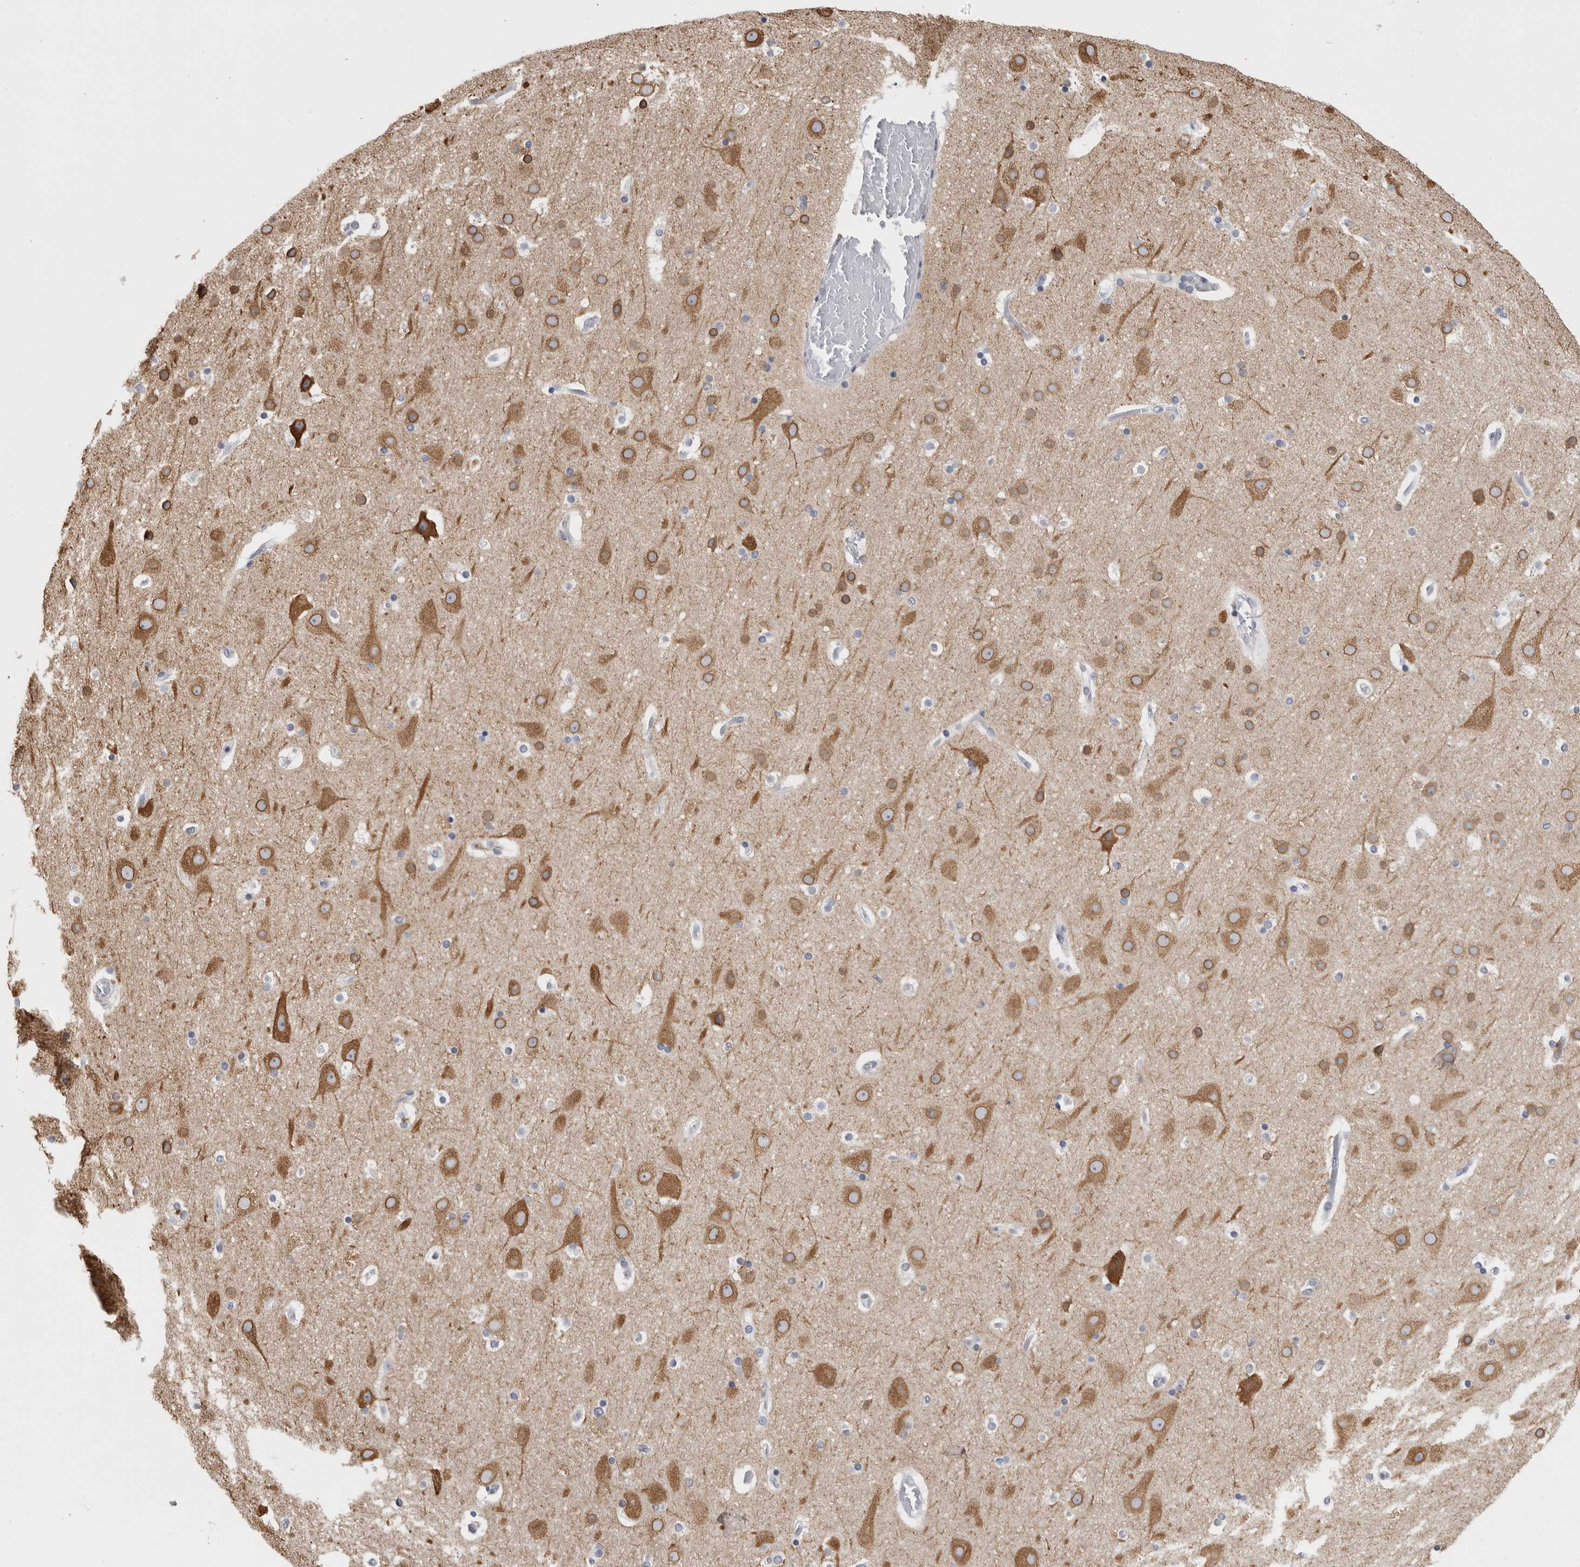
{"staining": {"intensity": "negative", "quantity": "none", "location": "none"}, "tissue": "cerebral cortex", "cell_type": "Endothelial cells", "image_type": "normal", "snomed": [{"axis": "morphology", "description": "Normal tissue, NOS"}, {"axis": "topography", "description": "Cerebral cortex"}], "caption": "Immunohistochemistry (IHC) image of unremarkable human cerebral cortex stained for a protein (brown), which demonstrates no expression in endothelial cells. (DAB (3,3'-diaminobenzidine) IHC, high magnification).", "gene": "TMEM242", "patient": {"sex": "male", "age": 57}}